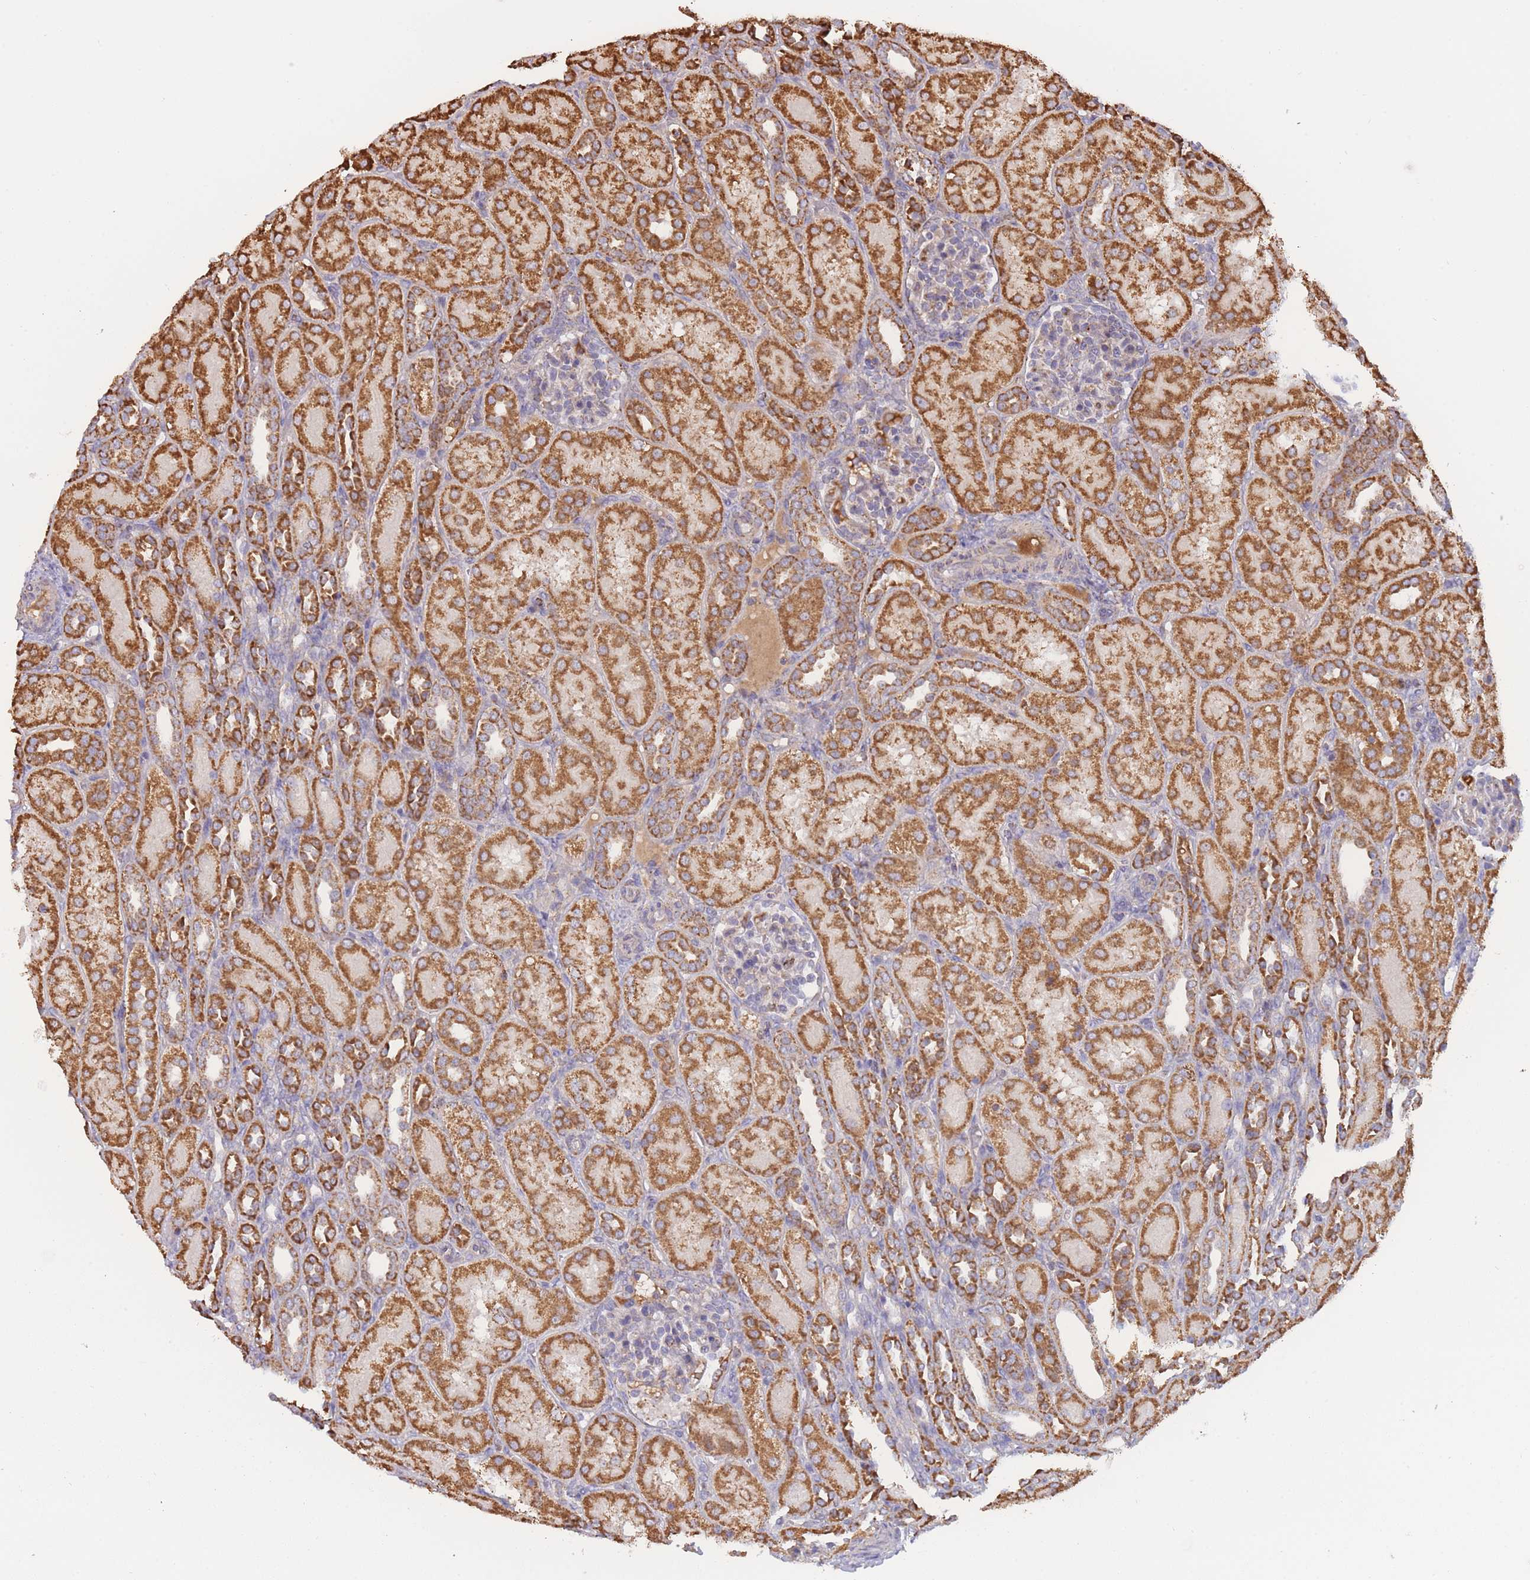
{"staining": {"intensity": "negative", "quantity": "none", "location": "none"}, "tissue": "kidney", "cell_type": "Cells in glomeruli", "image_type": "normal", "snomed": [{"axis": "morphology", "description": "Normal tissue, NOS"}, {"axis": "topography", "description": "Kidney"}], "caption": "Kidney stained for a protein using immunohistochemistry reveals no expression cells in glomeruli.", "gene": "MRPL17", "patient": {"sex": "male", "age": 1}}